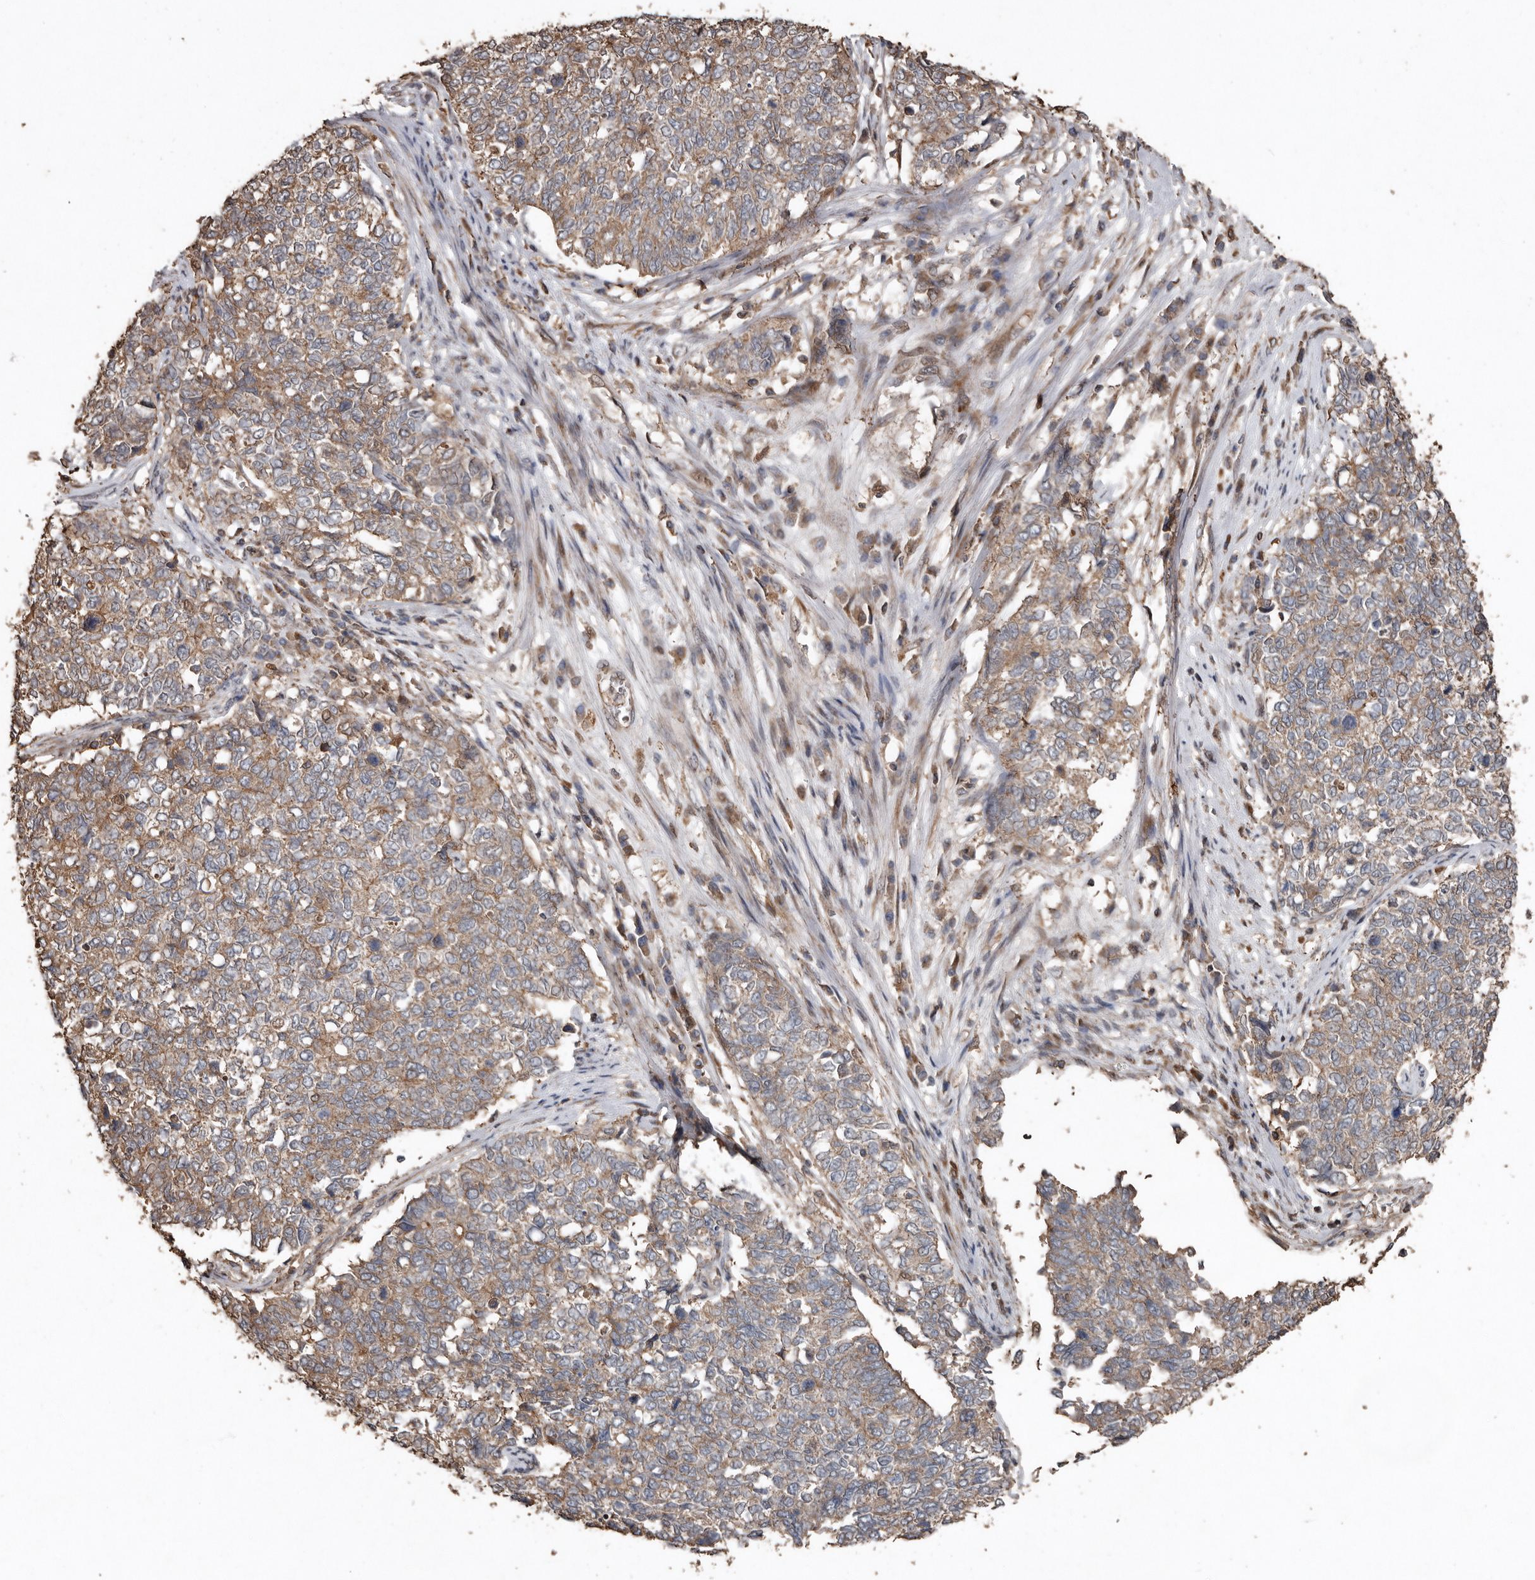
{"staining": {"intensity": "weak", "quantity": ">75%", "location": "cytoplasmic/membranous"}, "tissue": "cervical cancer", "cell_type": "Tumor cells", "image_type": "cancer", "snomed": [{"axis": "morphology", "description": "Squamous cell carcinoma, NOS"}, {"axis": "topography", "description": "Cervix"}], "caption": "Cervical cancer was stained to show a protein in brown. There is low levels of weak cytoplasmic/membranous staining in approximately >75% of tumor cells. The staining was performed using DAB to visualize the protein expression in brown, while the nuclei were stained in blue with hematoxylin (Magnification: 20x).", "gene": "RANBP17", "patient": {"sex": "female", "age": 63}}